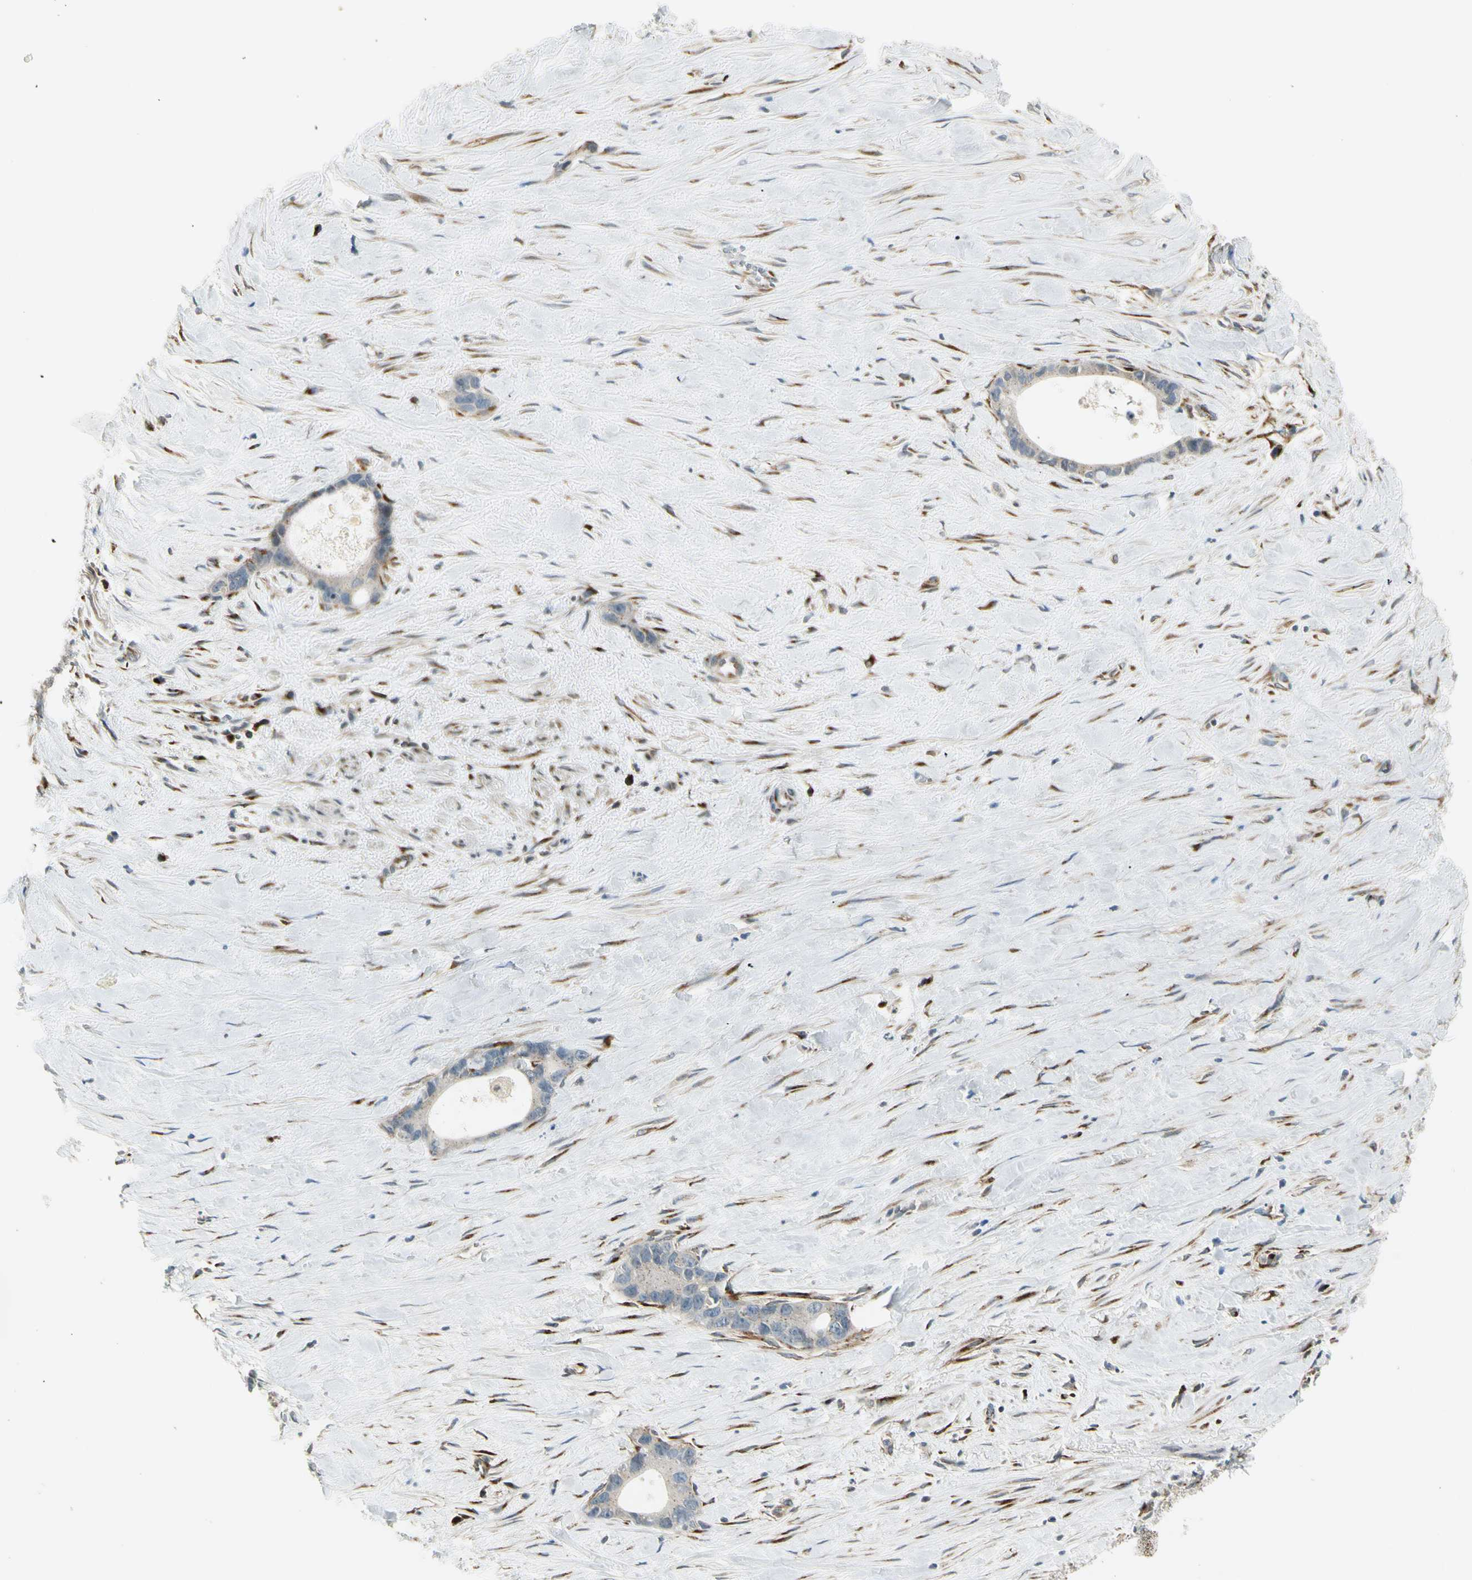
{"staining": {"intensity": "weak", "quantity": "<25%", "location": "cytoplasmic/membranous"}, "tissue": "liver cancer", "cell_type": "Tumor cells", "image_type": "cancer", "snomed": [{"axis": "morphology", "description": "Cholangiocarcinoma"}, {"axis": "topography", "description": "Liver"}], "caption": "IHC histopathology image of neoplastic tissue: human cholangiocarcinoma (liver) stained with DAB (3,3'-diaminobenzidine) reveals no significant protein staining in tumor cells. (Brightfield microscopy of DAB immunohistochemistry (IHC) at high magnification).", "gene": "MANSC1", "patient": {"sex": "female", "age": 55}}